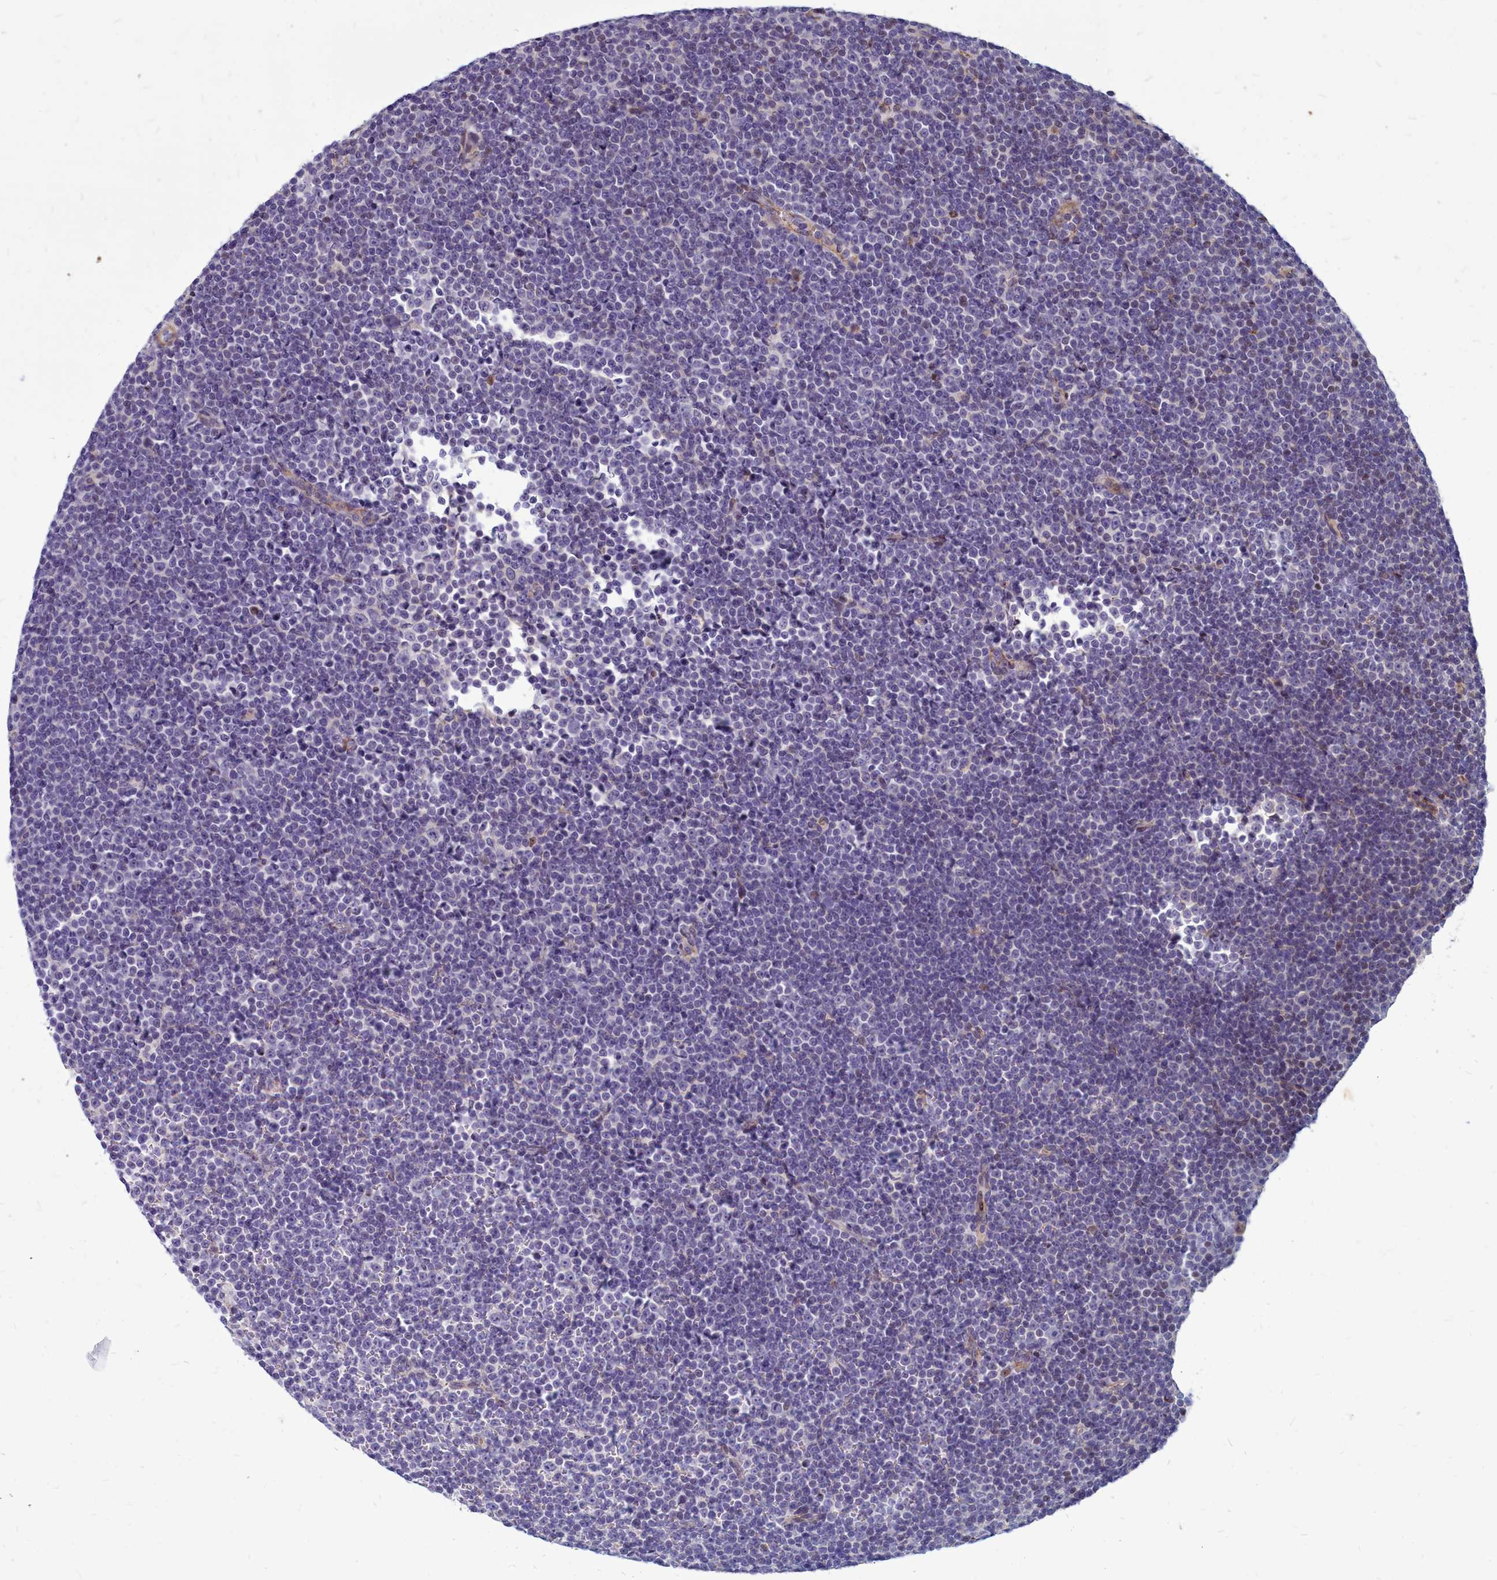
{"staining": {"intensity": "negative", "quantity": "none", "location": "none"}, "tissue": "lymphoma", "cell_type": "Tumor cells", "image_type": "cancer", "snomed": [{"axis": "morphology", "description": "Malignant lymphoma, non-Hodgkin's type, Low grade"}, {"axis": "topography", "description": "Lymph node"}], "caption": "This is an immunohistochemistry micrograph of human lymphoma. There is no expression in tumor cells.", "gene": "TTC5", "patient": {"sex": "female", "age": 67}}